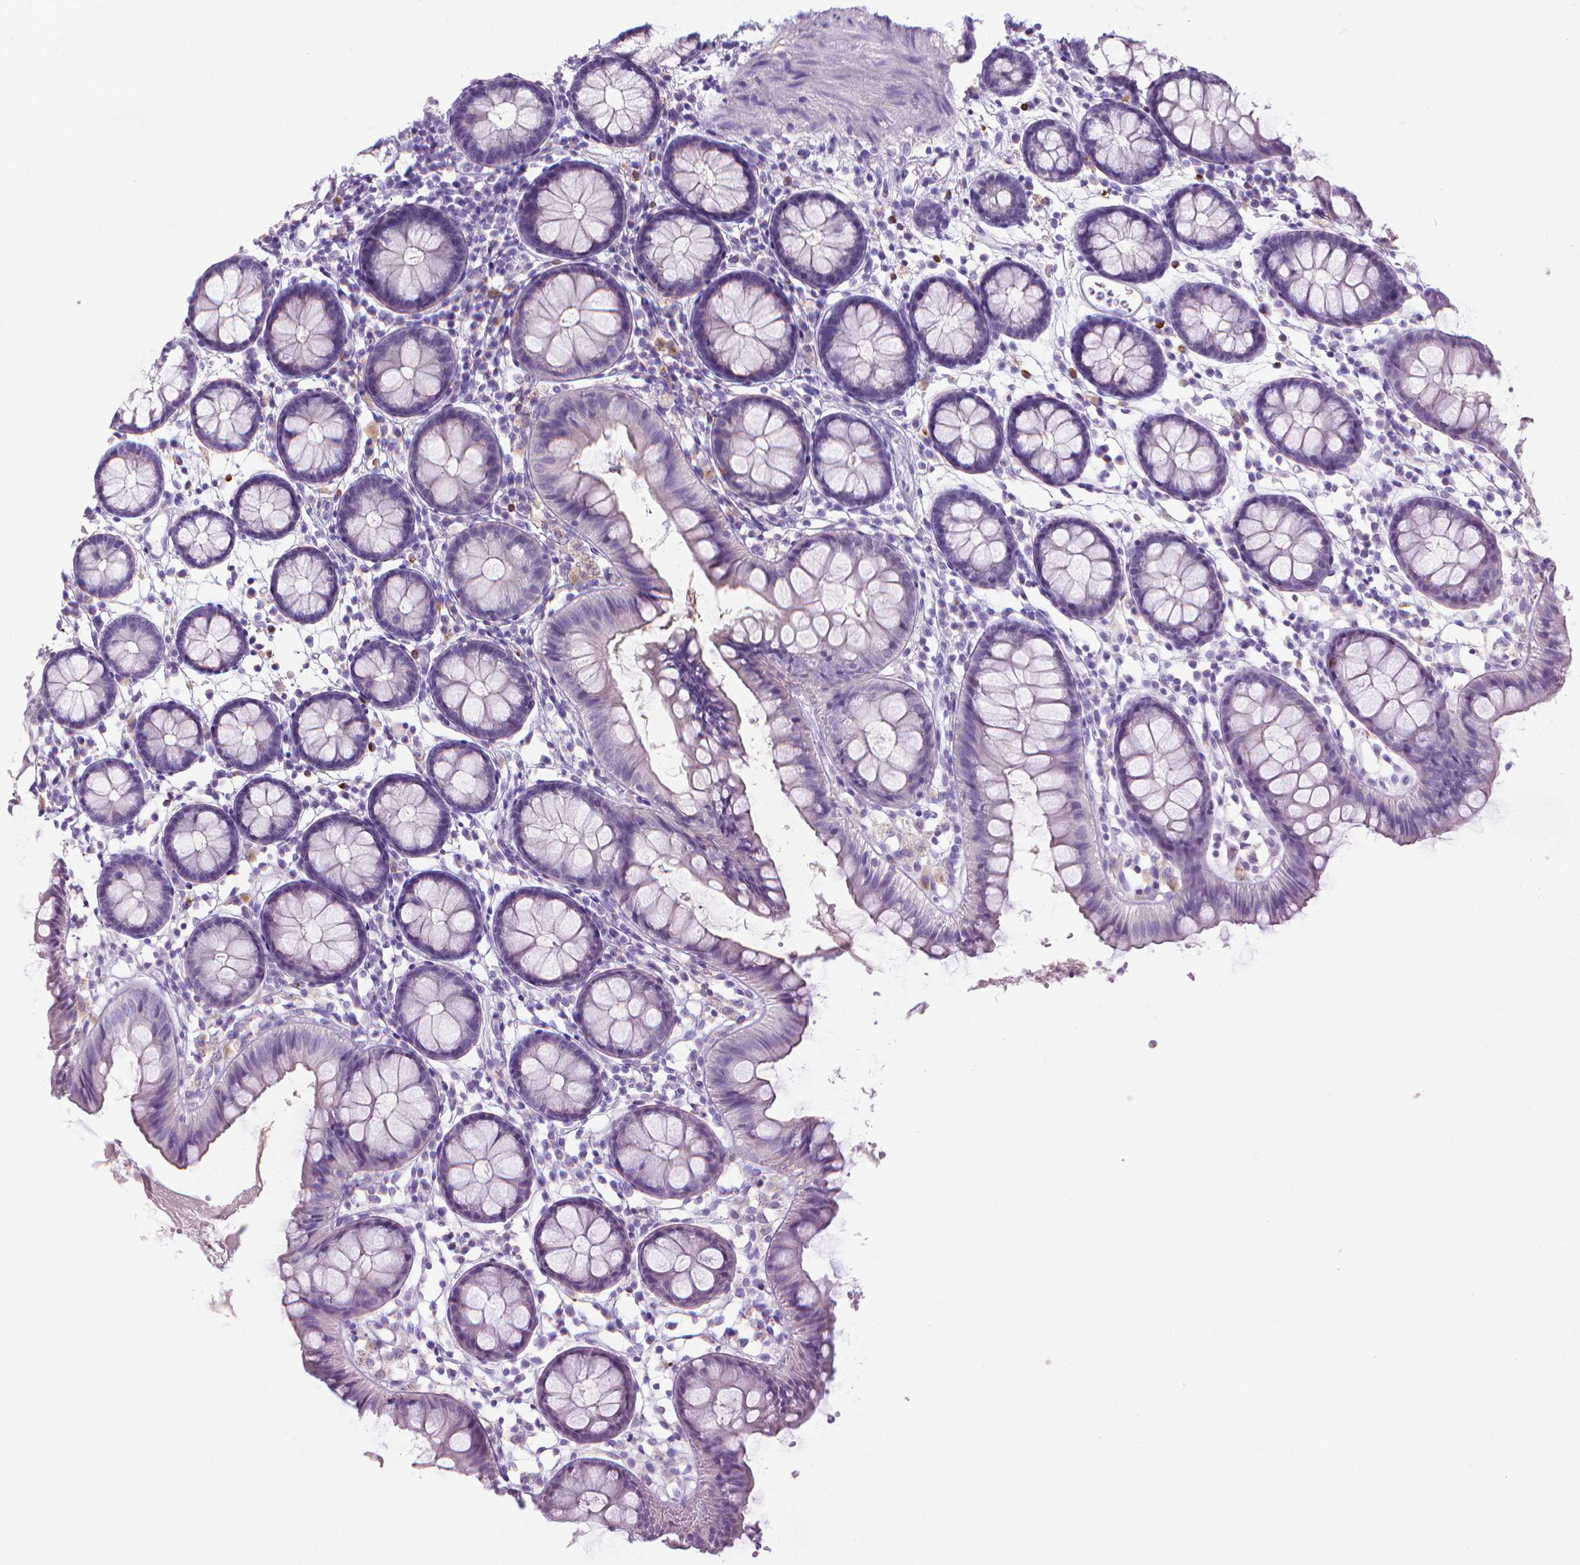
{"staining": {"intensity": "negative", "quantity": "none", "location": "none"}, "tissue": "colon", "cell_type": "Endothelial cells", "image_type": "normal", "snomed": [{"axis": "morphology", "description": "Normal tissue, NOS"}, {"axis": "topography", "description": "Colon"}], "caption": "DAB immunohistochemical staining of unremarkable human colon reveals no significant expression in endothelial cells.", "gene": "SPAG6", "patient": {"sex": "female", "age": 84}}